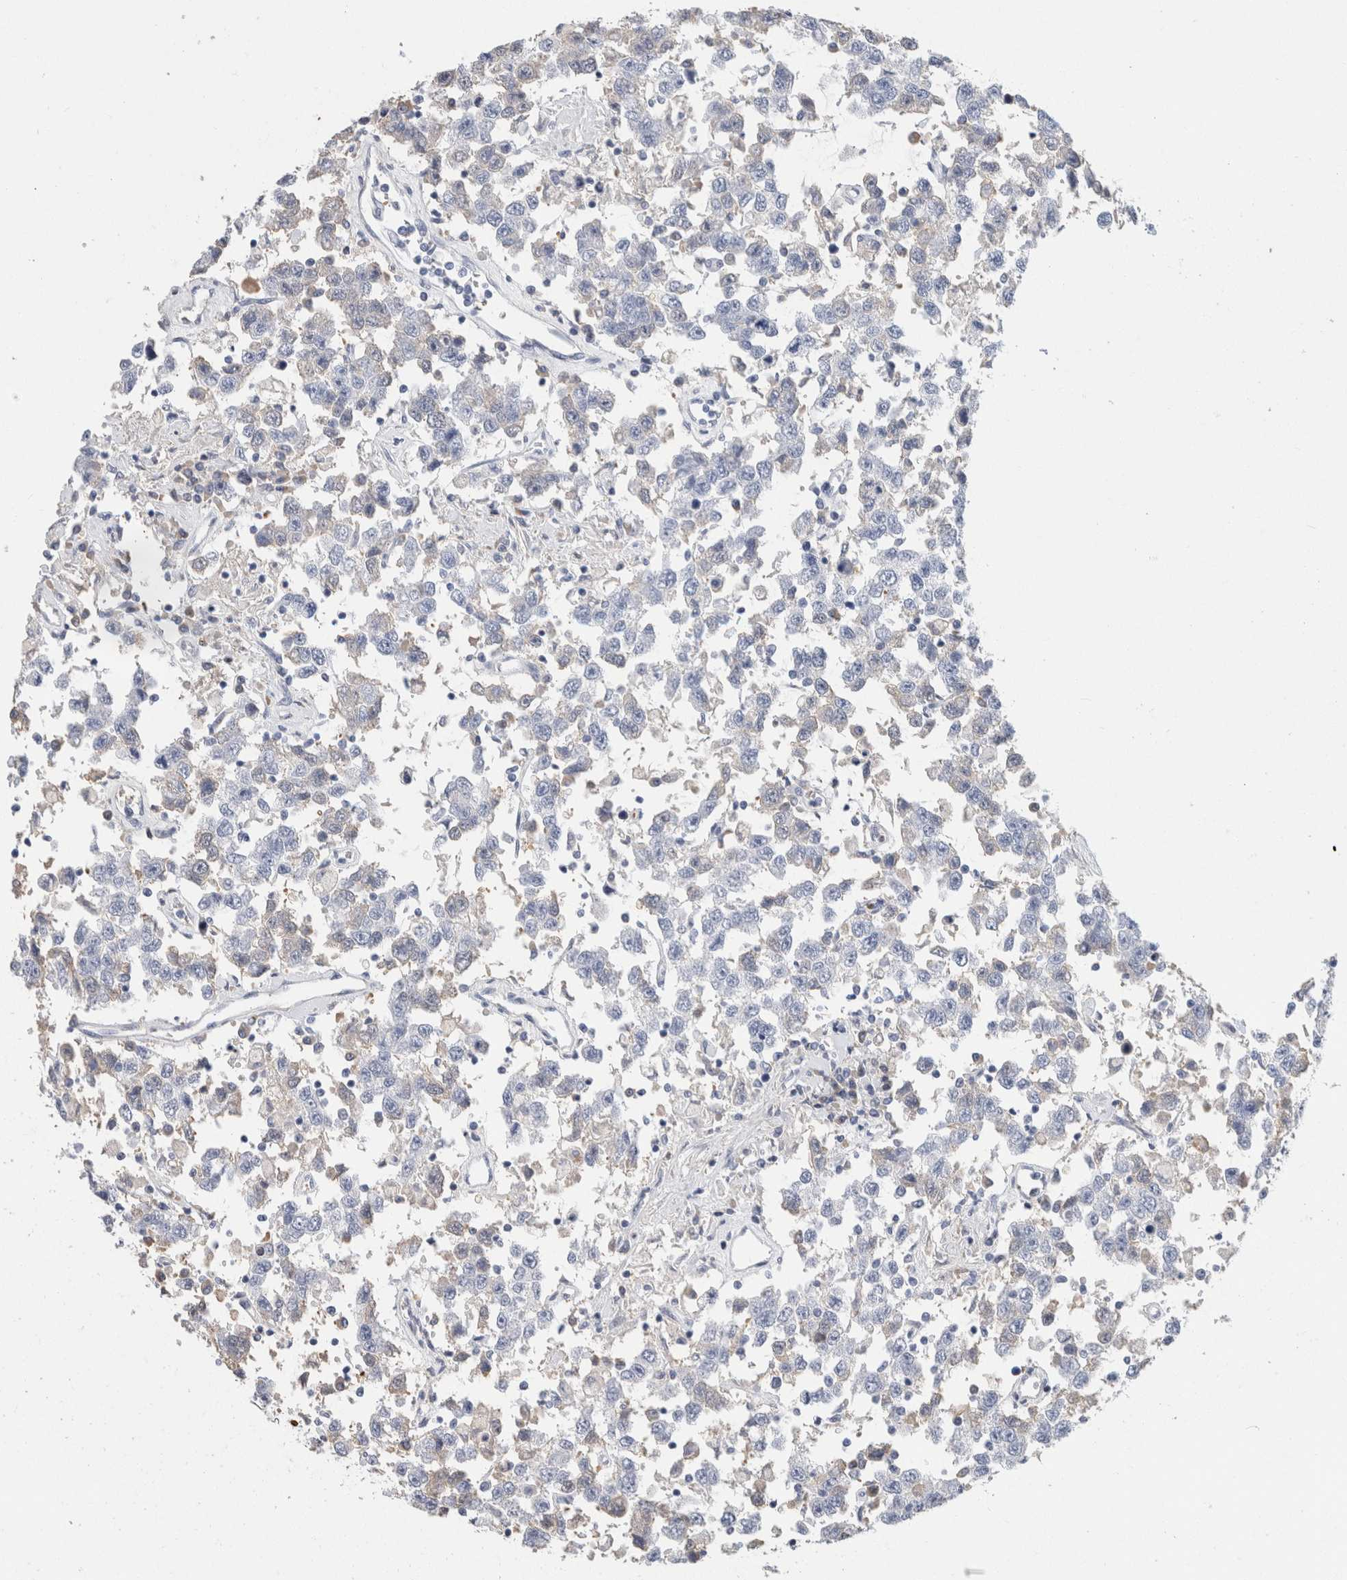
{"staining": {"intensity": "negative", "quantity": "none", "location": "none"}, "tissue": "testis cancer", "cell_type": "Tumor cells", "image_type": "cancer", "snomed": [{"axis": "morphology", "description": "Seminoma, NOS"}, {"axis": "topography", "description": "Testis"}], "caption": "The micrograph shows no staining of tumor cells in testis seminoma.", "gene": "CA1", "patient": {"sex": "male", "age": 41}}